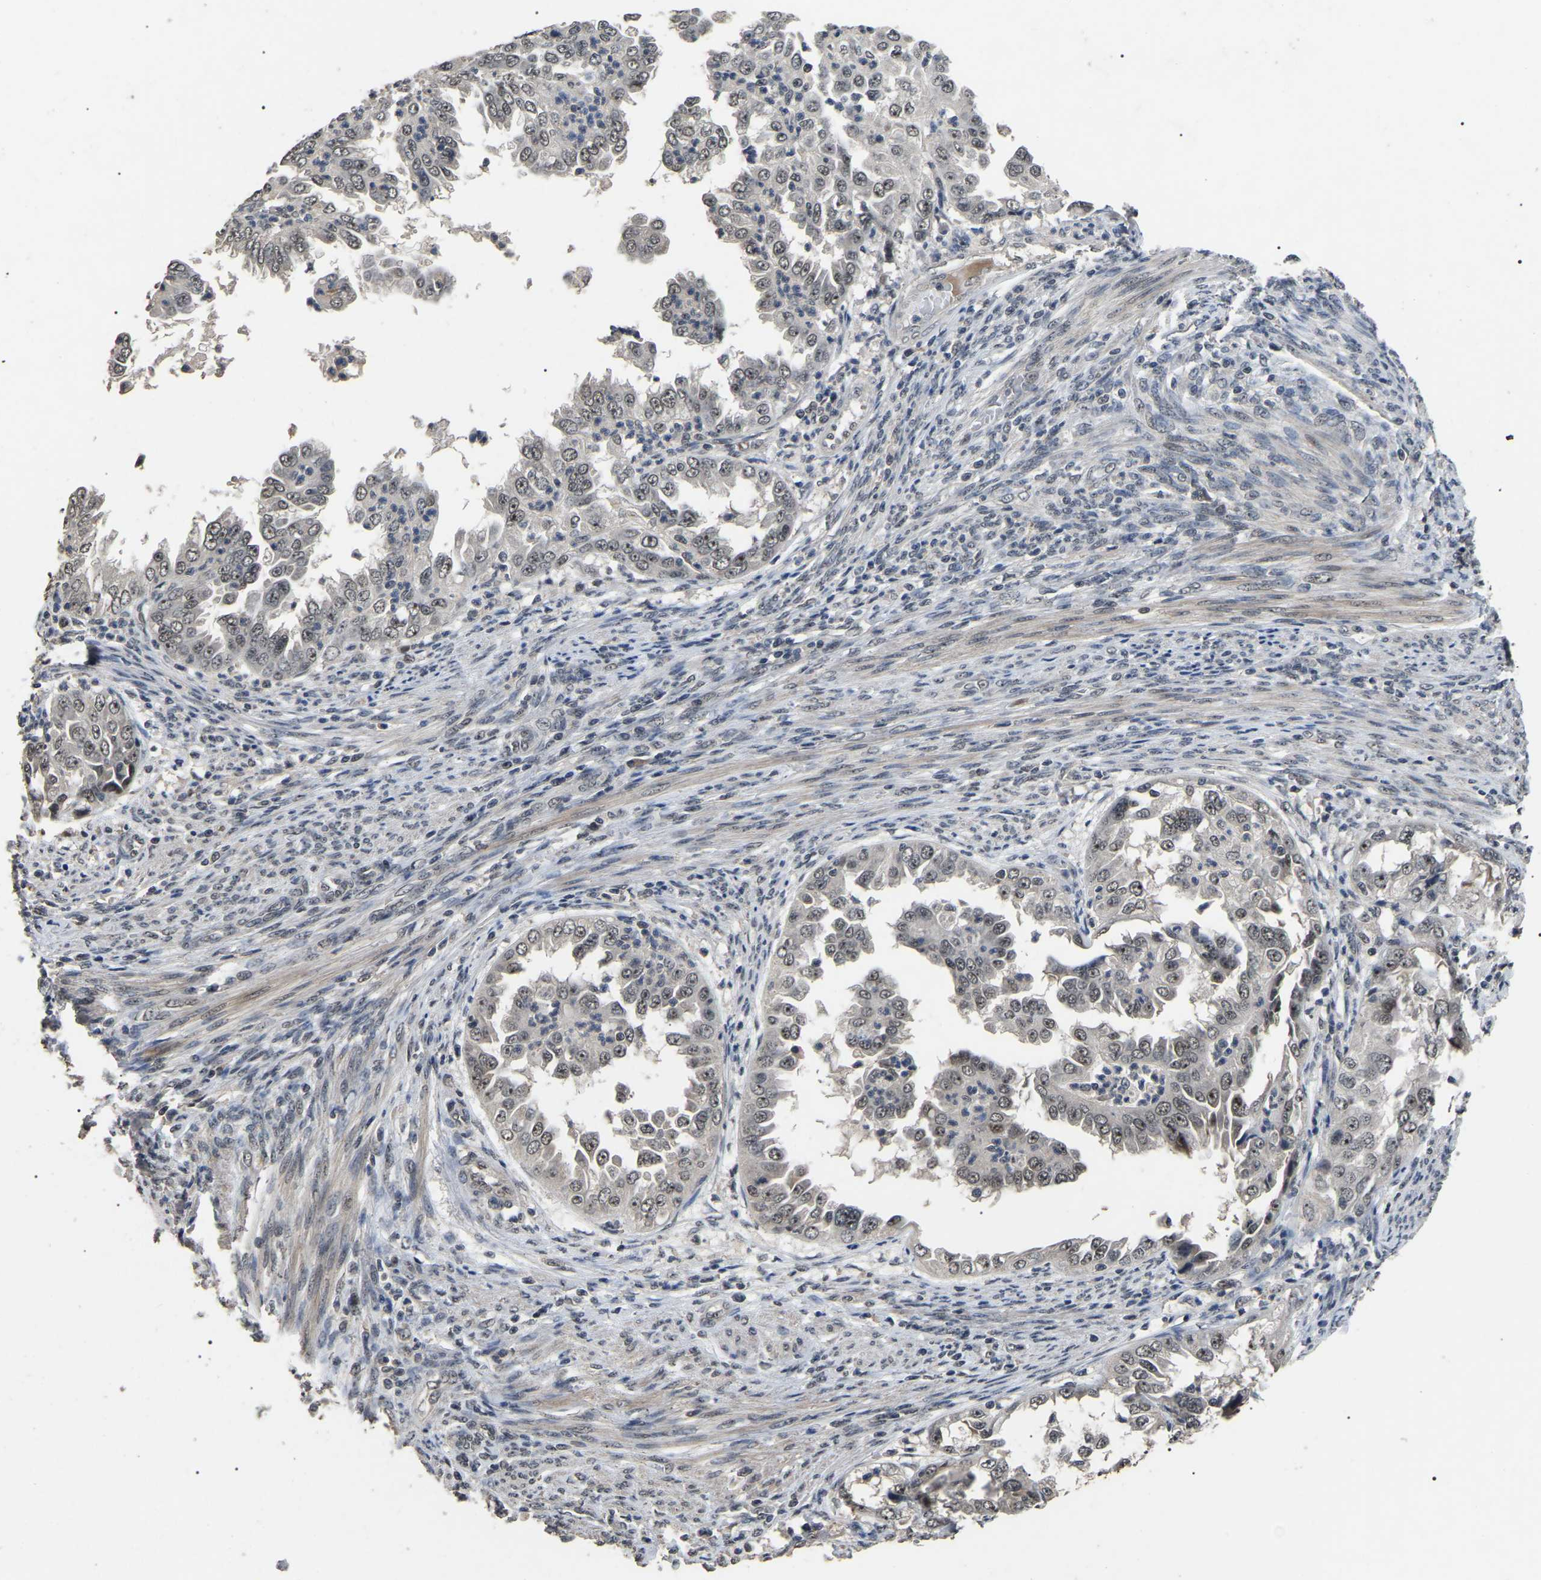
{"staining": {"intensity": "weak", "quantity": ">75%", "location": "nuclear"}, "tissue": "endometrial cancer", "cell_type": "Tumor cells", "image_type": "cancer", "snomed": [{"axis": "morphology", "description": "Adenocarcinoma, NOS"}, {"axis": "topography", "description": "Endometrium"}], "caption": "Immunohistochemistry image of endometrial cancer (adenocarcinoma) stained for a protein (brown), which shows low levels of weak nuclear staining in about >75% of tumor cells.", "gene": "PPM1E", "patient": {"sex": "female", "age": 85}}